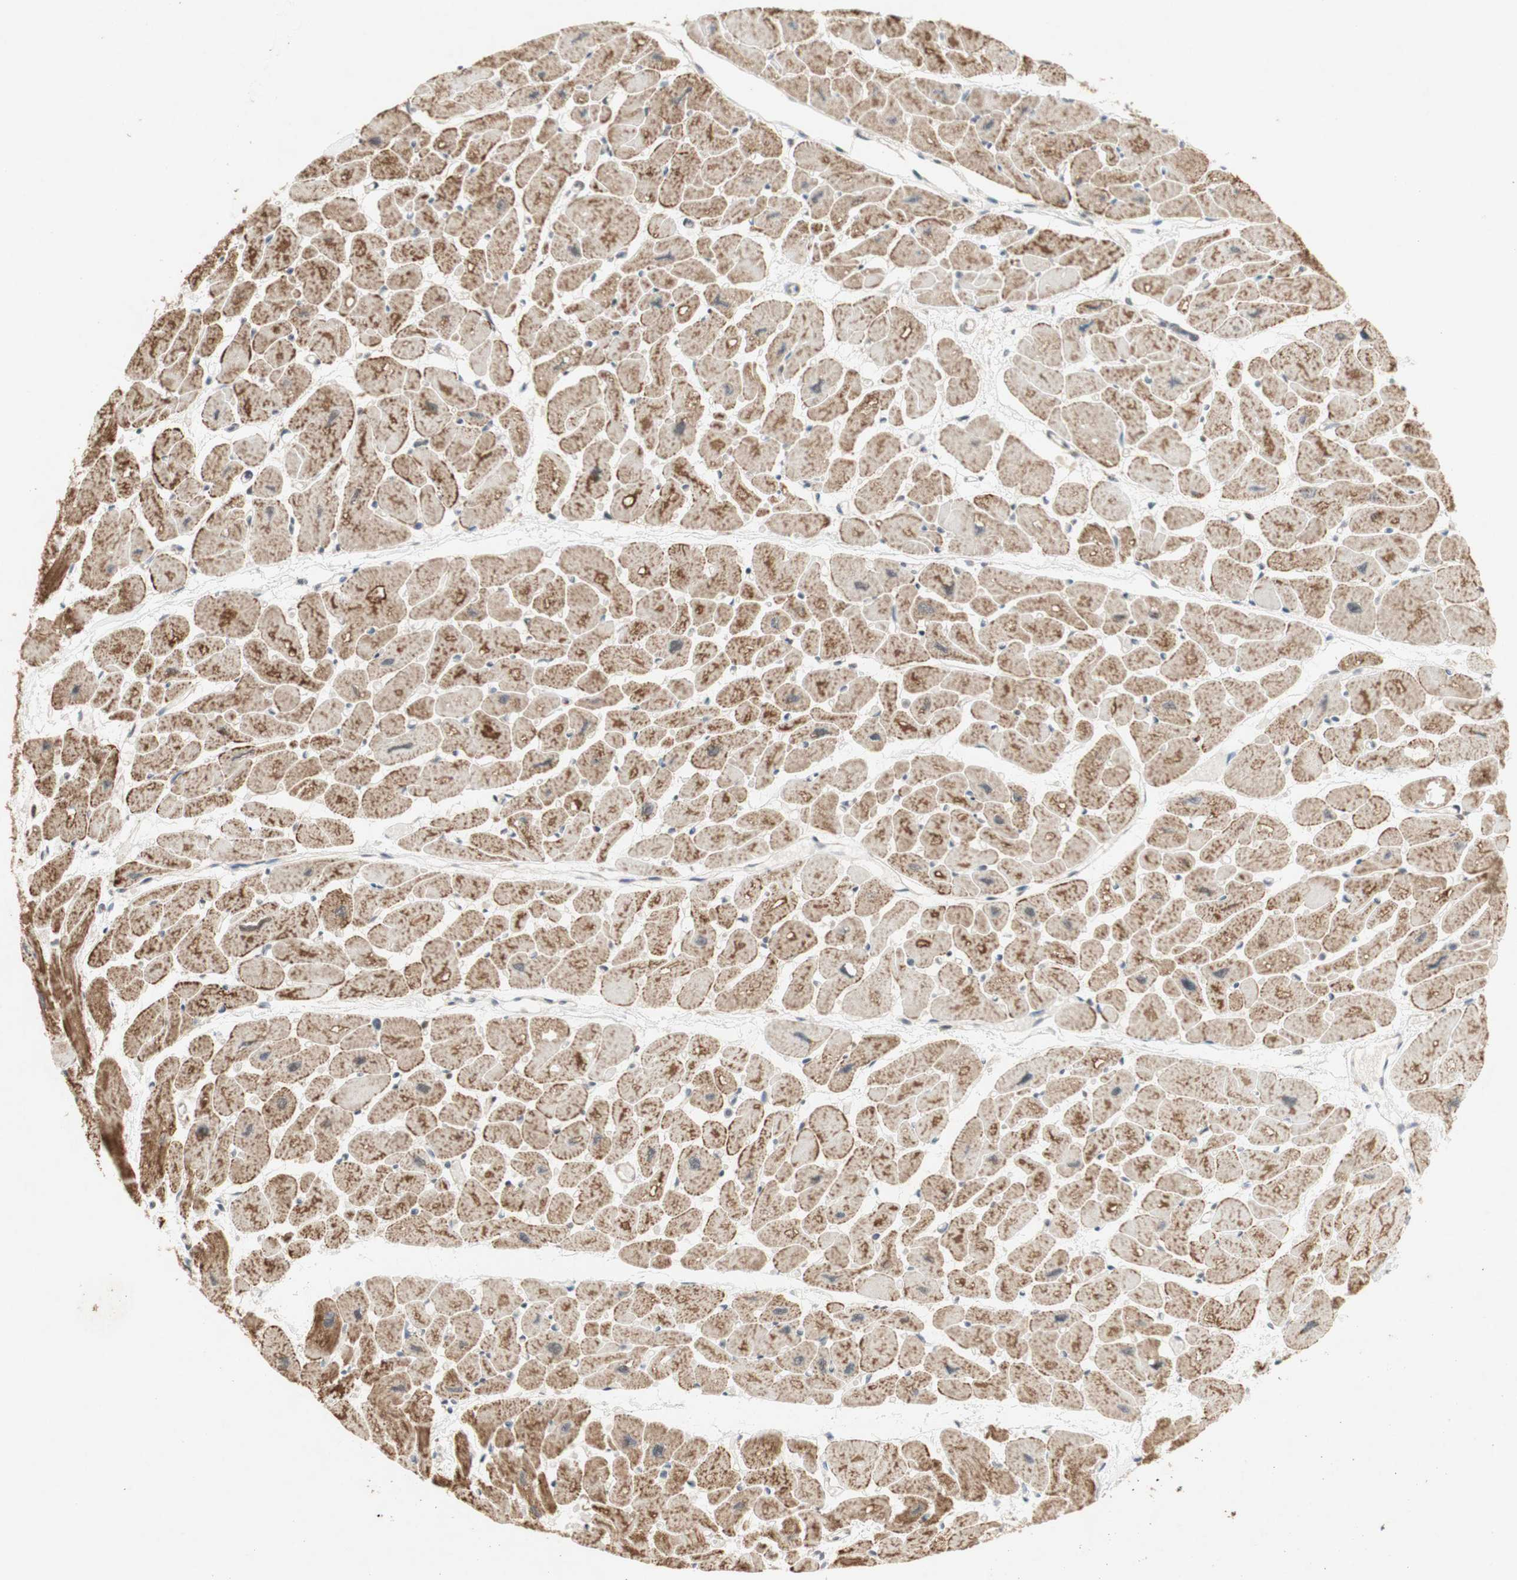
{"staining": {"intensity": "moderate", "quantity": "25%-75%", "location": "cytoplasmic/membranous"}, "tissue": "heart muscle", "cell_type": "Cardiomyocytes", "image_type": "normal", "snomed": [{"axis": "morphology", "description": "Normal tissue, NOS"}, {"axis": "topography", "description": "Heart"}], "caption": "Immunohistochemical staining of benign heart muscle reveals 25%-75% levels of moderate cytoplasmic/membranous protein expression in approximately 25%-75% of cardiomyocytes. (DAB = brown stain, brightfield microscopy at high magnification).", "gene": "DNMT3A", "patient": {"sex": "female", "age": 54}}